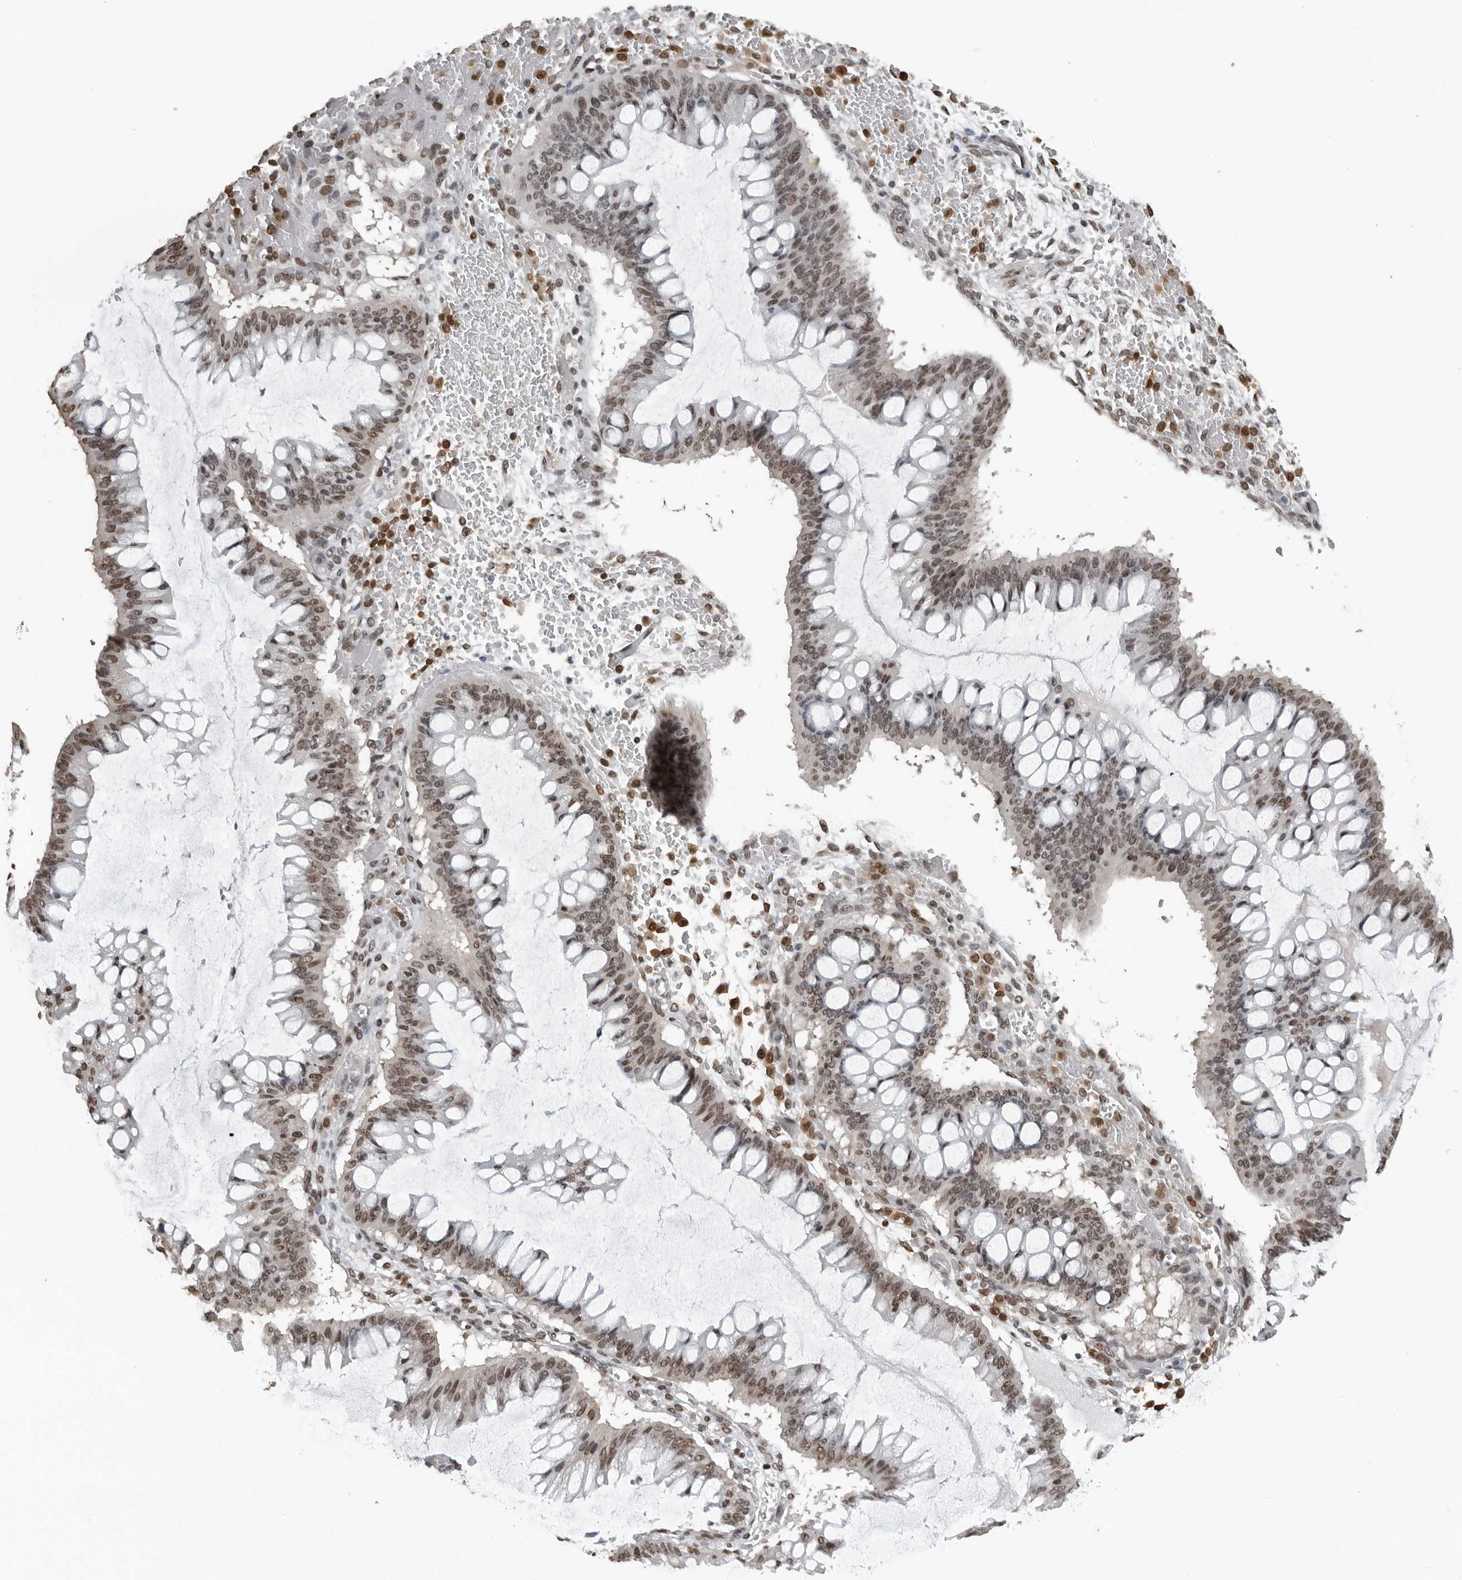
{"staining": {"intensity": "moderate", "quantity": "25%-75%", "location": "nuclear"}, "tissue": "ovarian cancer", "cell_type": "Tumor cells", "image_type": "cancer", "snomed": [{"axis": "morphology", "description": "Cystadenocarcinoma, mucinous, NOS"}, {"axis": "topography", "description": "Ovary"}], "caption": "This is an image of IHC staining of mucinous cystadenocarcinoma (ovarian), which shows moderate positivity in the nuclear of tumor cells.", "gene": "ORC1", "patient": {"sex": "female", "age": 73}}